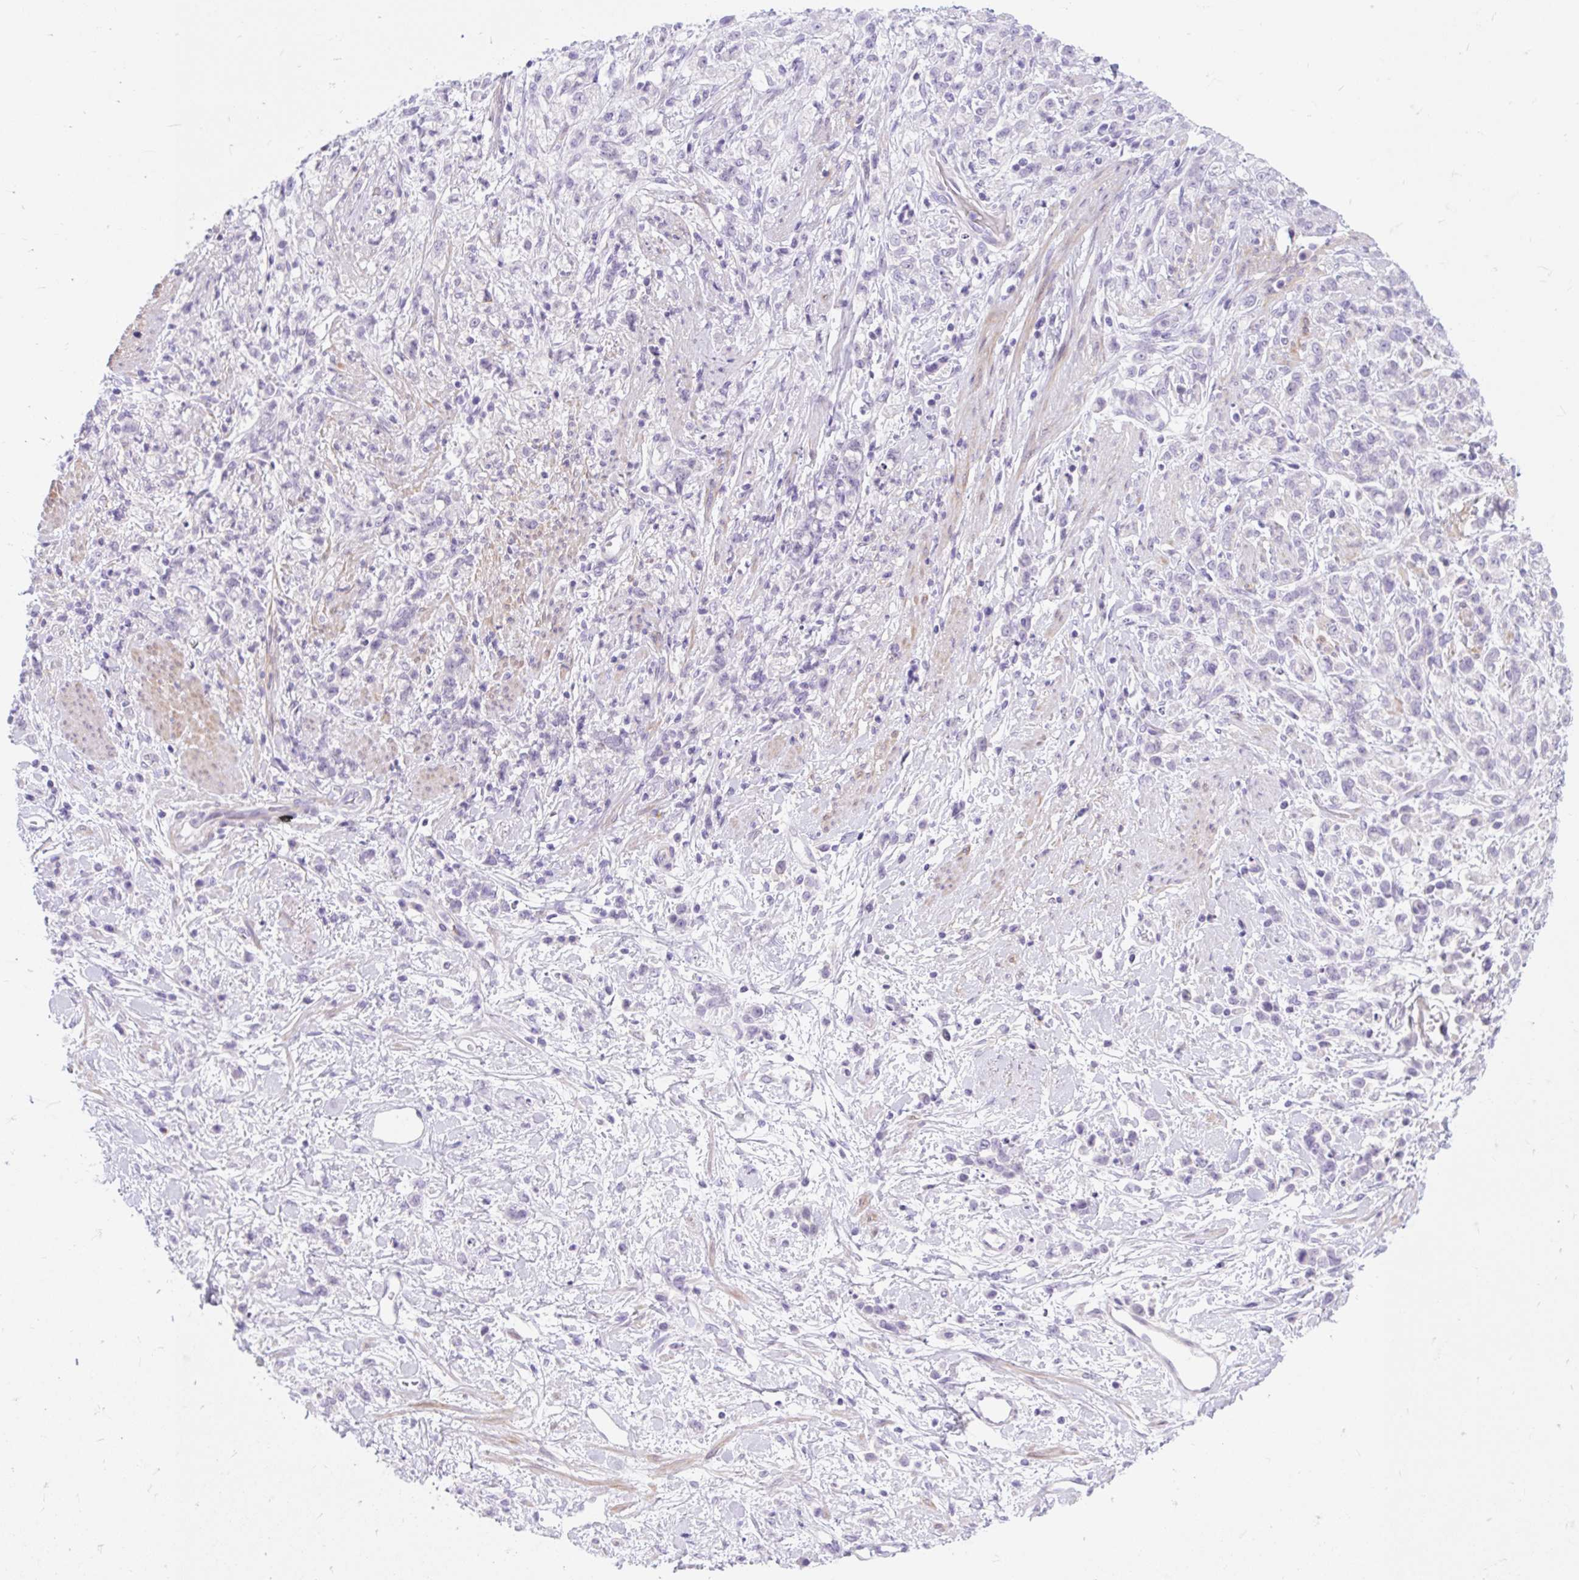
{"staining": {"intensity": "negative", "quantity": "none", "location": "none"}, "tissue": "stomach cancer", "cell_type": "Tumor cells", "image_type": "cancer", "snomed": [{"axis": "morphology", "description": "Adenocarcinoma, NOS"}, {"axis": "topography", "description": "Stomach"}], "caption": "Photomicrograph shows no significant protein staining in tumor cells of stomach cancer (adenocarcinoma).", "gene": "SLC28A1", "patient": {"sex": "female", "age": 60}}